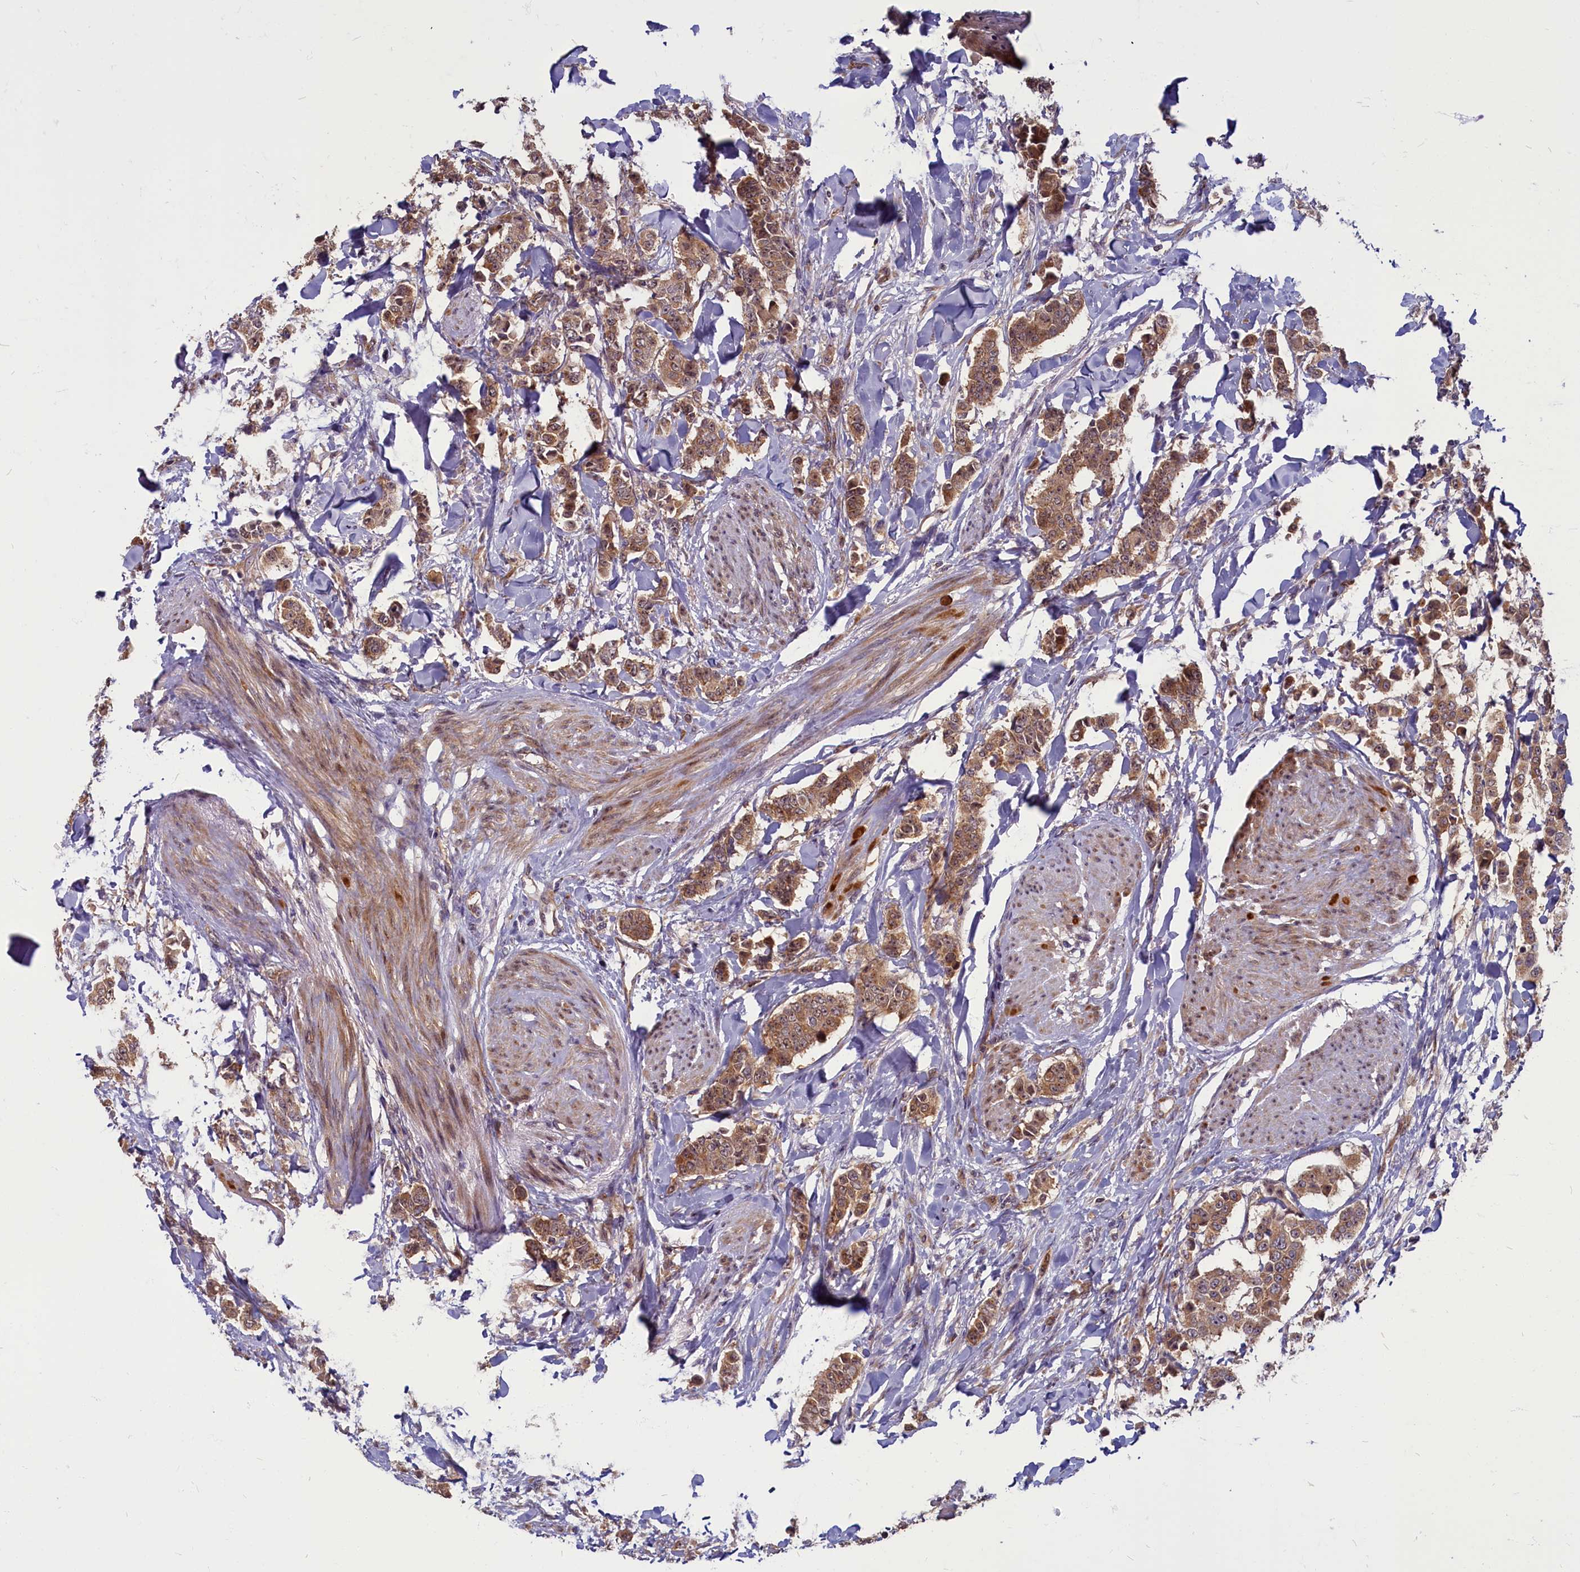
{"staining": {"intensity": "moderate", "quantity": ">75%", "location": "cytoplasmic/membranous"}, "tissue": "breast cancer", "cell_type": "Tumor cells", "image_type": "cancer", "snomed": [{"axis": "morphology", "description": "Duct carcinoma"}, {"axis": "topography", "description": "Breast"}], "caption": "An image showing moderate cytoplasmic/membranous expression in approximately >75% of tumor cells in breast infiltrating ductal carcinoma, as visualized by brown immunohistochemical staining.", "gene": "MYCBP", "patient": {"sex": "female", "age": 40}}